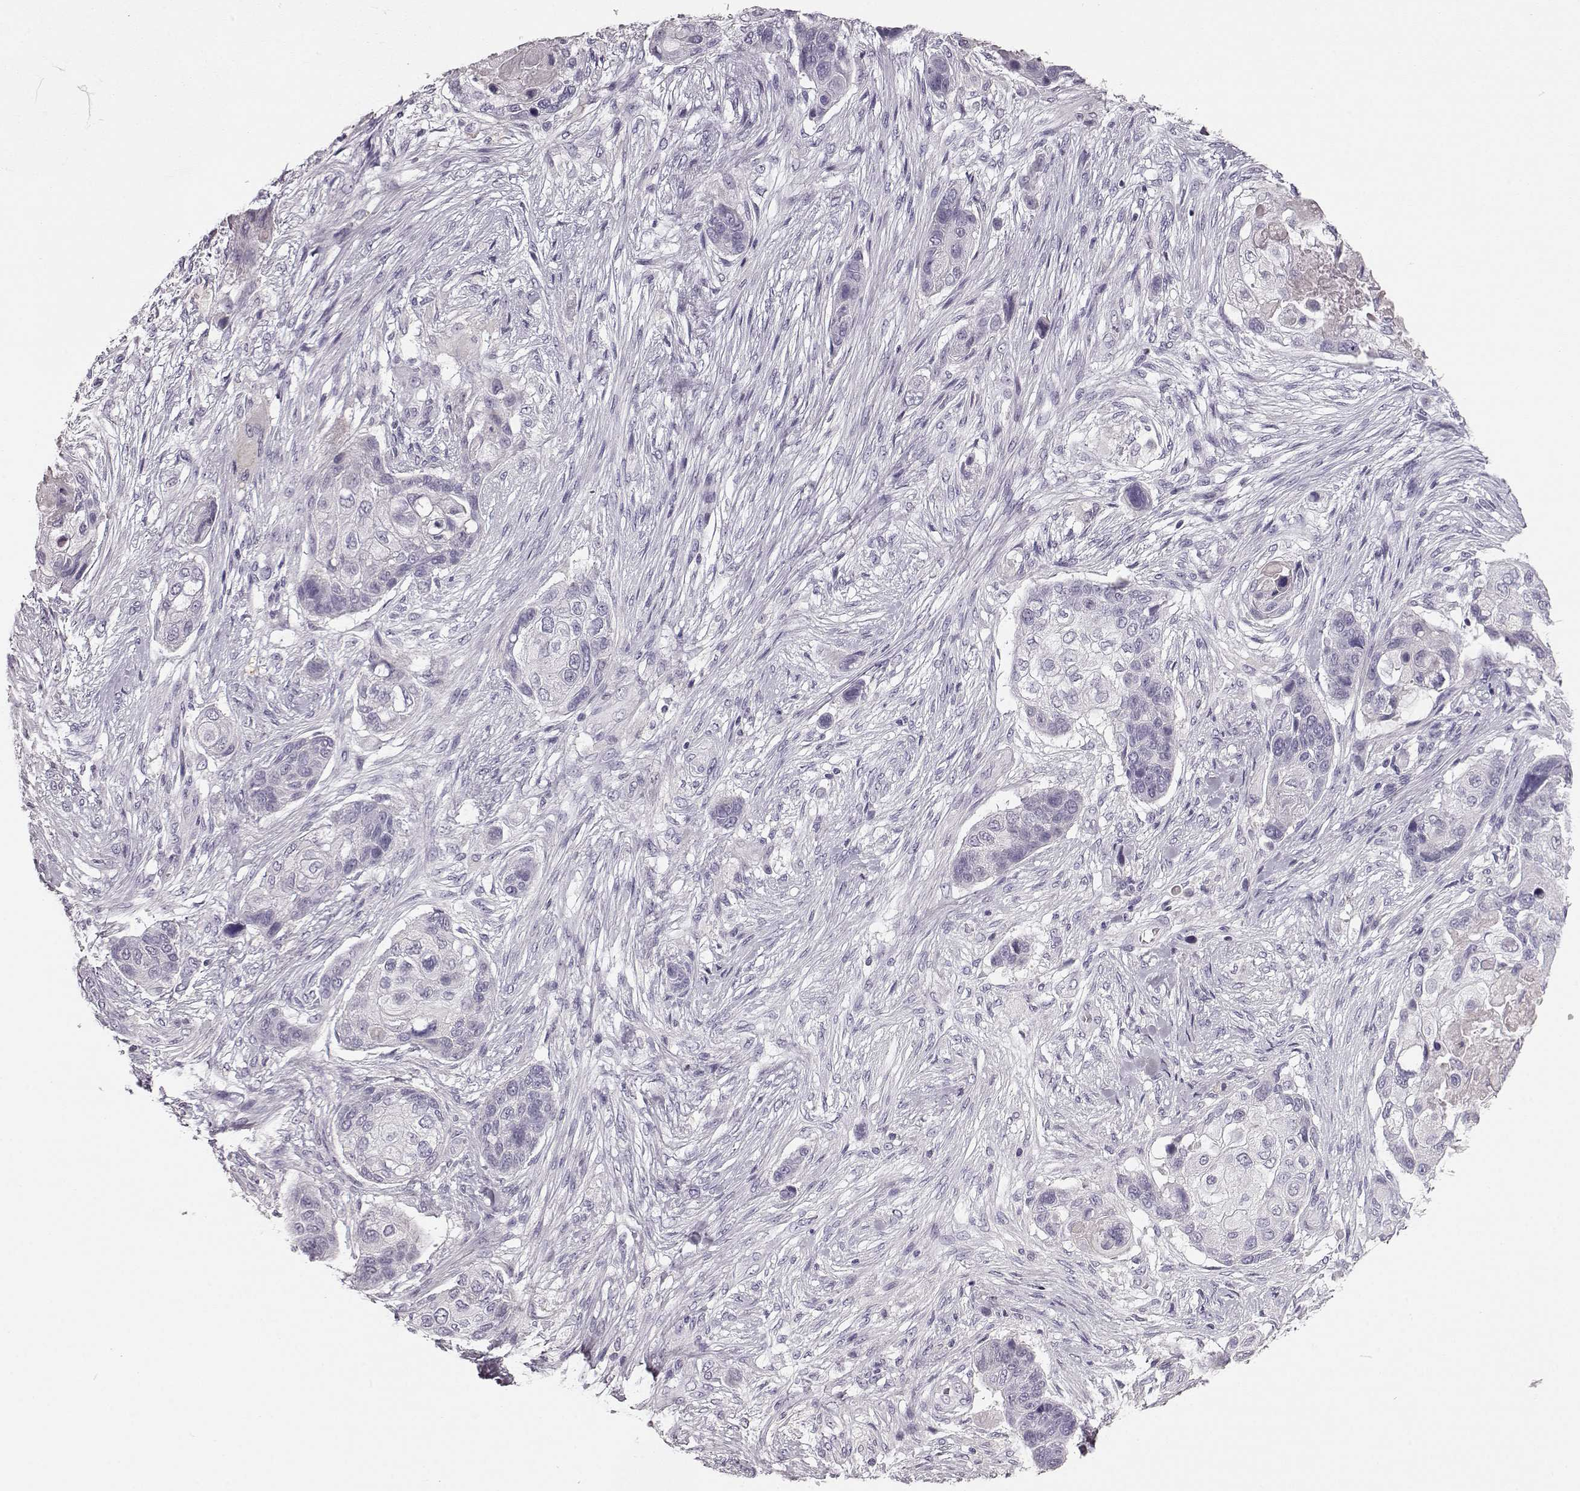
{"staining": {"intensity": "negative", "quantity": "none", "location": "none"}, "tissue": "lung cancer", "cell_type": "Tumor cells", "image_type": "cancer", "snomed": [{"axis": "morphology", "description": "Squamous cell carcinoma, NOS"}, {"axis": "topography", "description": "Lung"}], "caption": "Immunohistochemistry photomicrograph of neoplastic tissue: human lung squamous cell carcinoma stained with DAB demonstrates no significant protein expression in tumor cells.", "gene": "KIAA0319", "patient": {"sex": "male", "age": 69}}